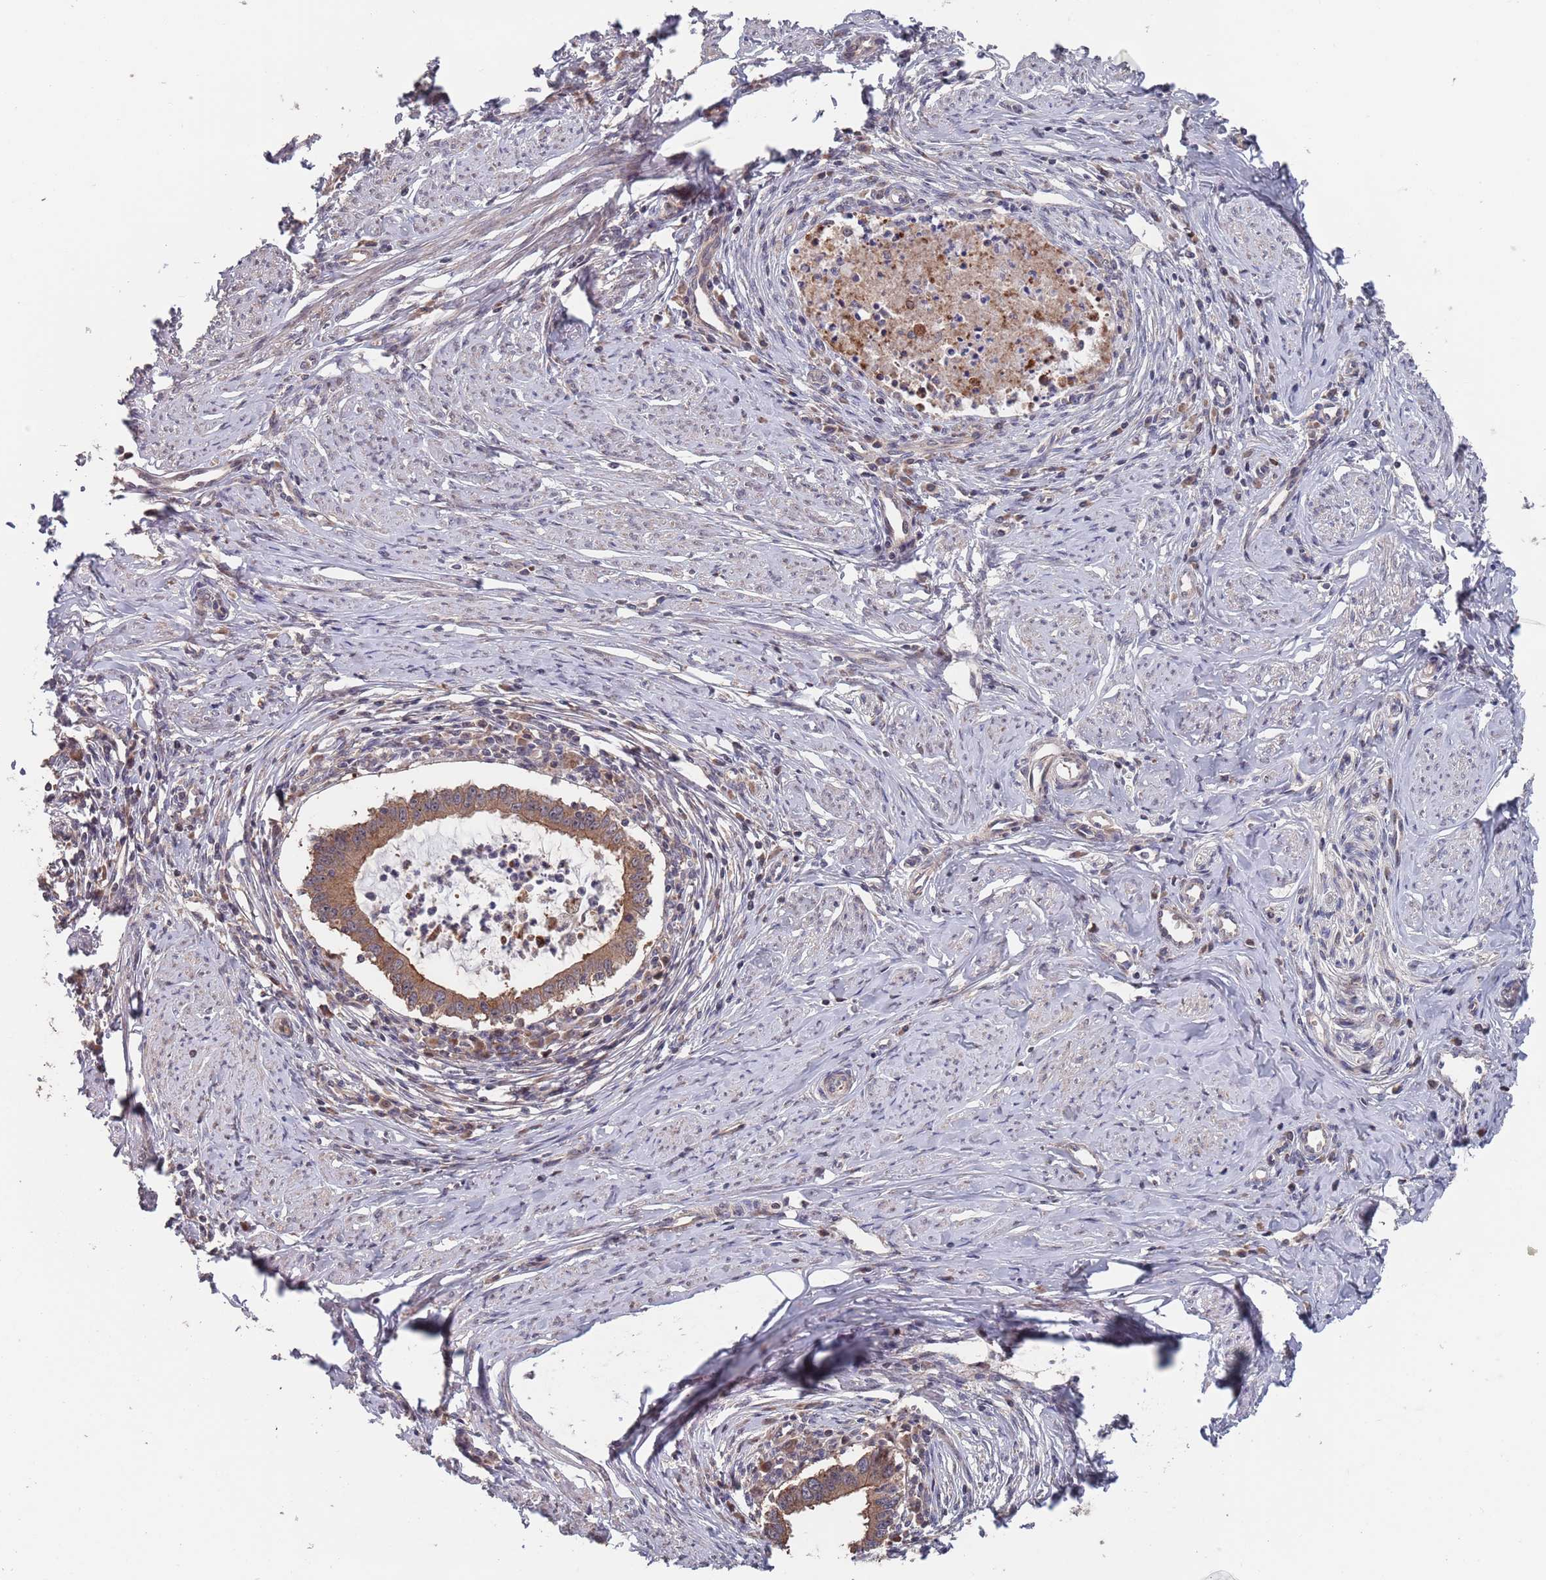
{"staining": {"intensity": "moderate", "quantity": ">75%", "location": "cytoplasmic/membranous"}, "tissue": "cervical cancer", "cell_type": "Tumor cells", "image_type": "cancer", "snomed": [{"axis": "morphology", "description": "Adenocarcinoma, NOS"}, {"axis": "topography", "description": "Cervix"}], "caption": "Immunohistochemistry histopathology image of neoplastic tissue: cervical adenocarcinoma stained using immunohistochemistry displays medium levels of moderate protein expression localized specifically in the cytoplasmic/membranous of tumor cells, appearing as a cytoplasmic/membranous brown color.", "gene": "UNC45A", "patient": {"sex": "female", "age": 36}}